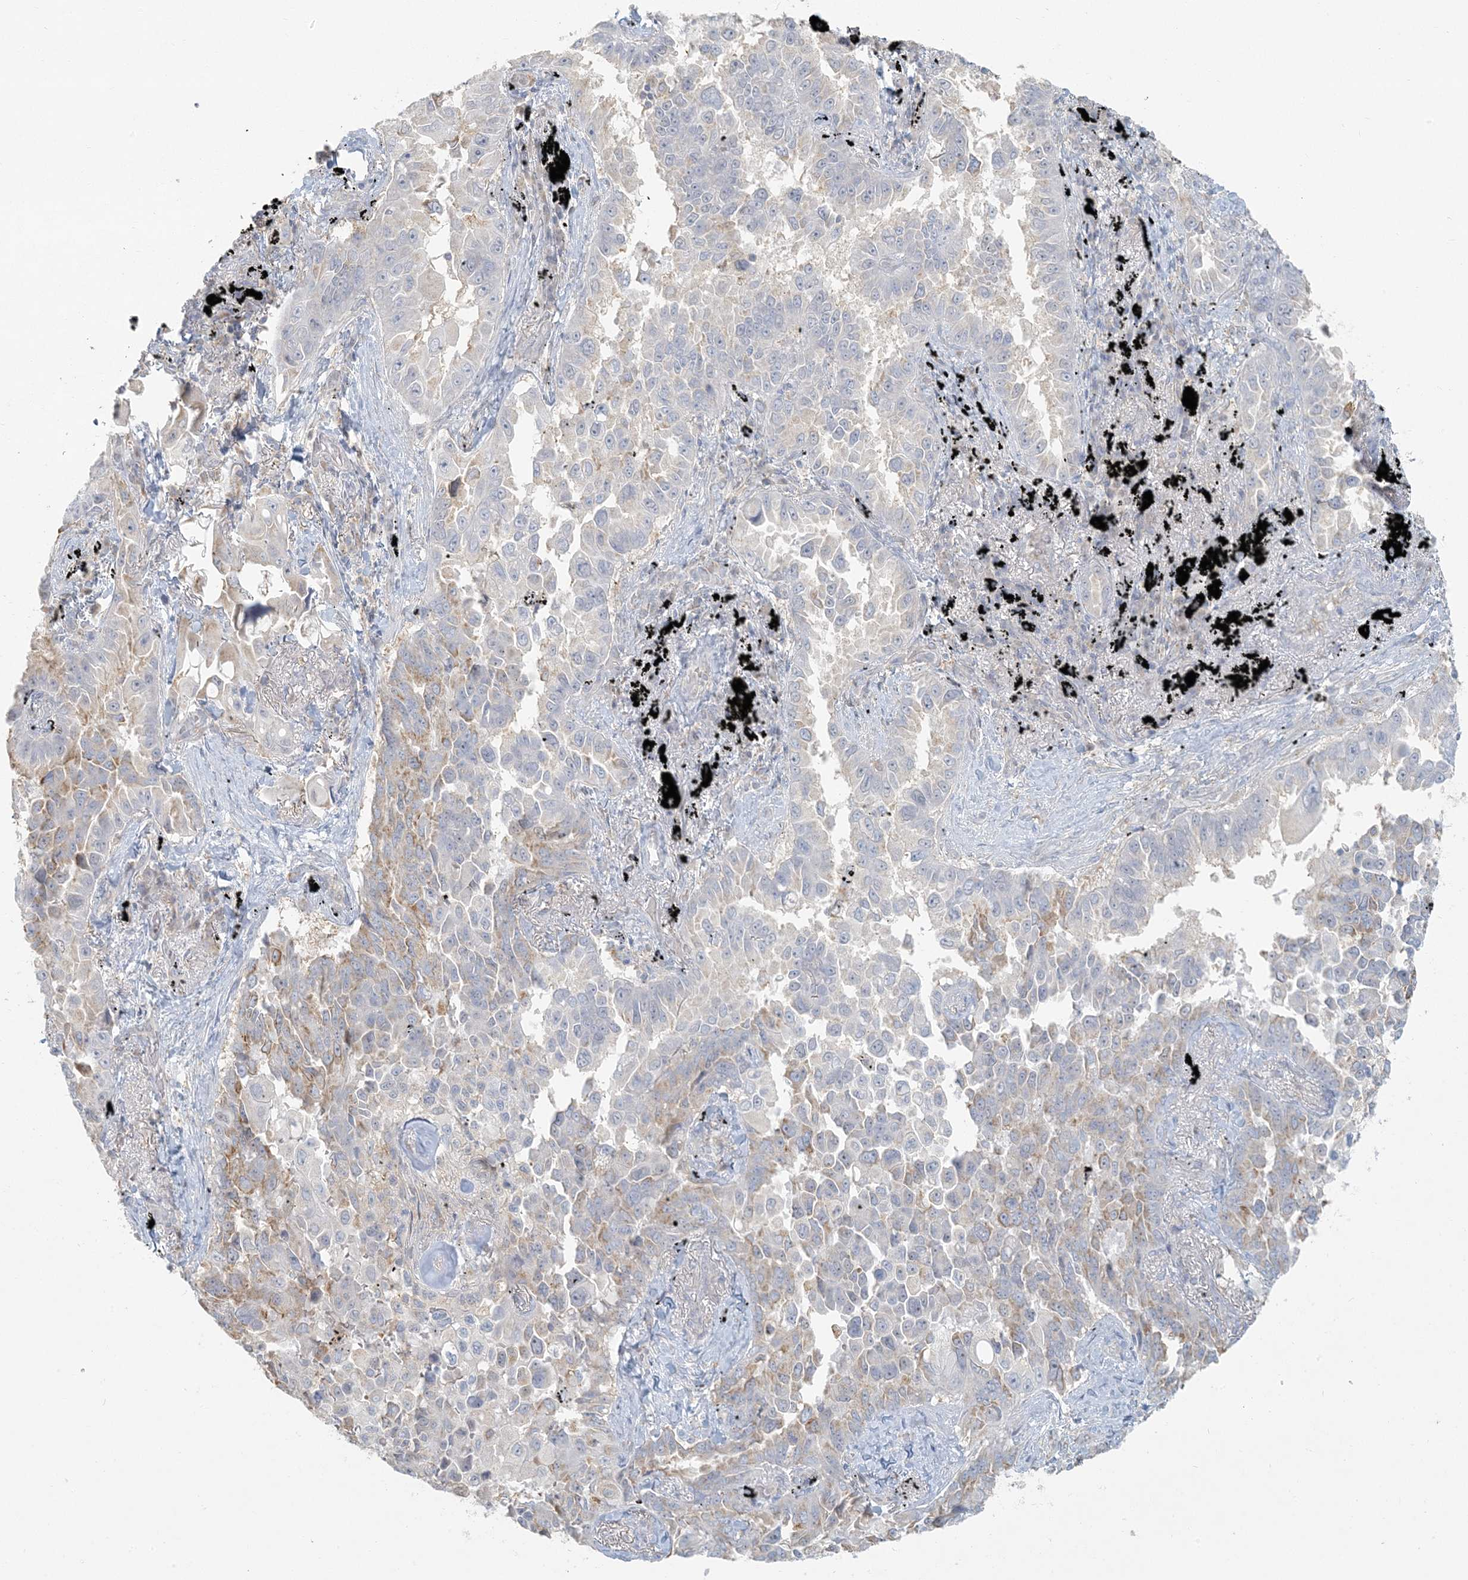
{"staining": {"intensity": "weak", "quantity": "<25%", "location": "cytoplasmic/membranous"}, "tissue": "lung cancer", "cell_type": "Tumor cells", "image_type": "cancer", "snomed": [{"axis": "morphology", "description": "Adenocarcinoma, NOS"}, {"axis": "topography", "description": "Lung"}], "caption": "Immunohistochemistry (IHC) photomicrograph of neoplastic tissue: human lung adenocarcinoma stained with DAB shows no significant protein positivity in tumor cells.", "gene": "HACL1", "patient": {"sex": "female", "age": 67}}